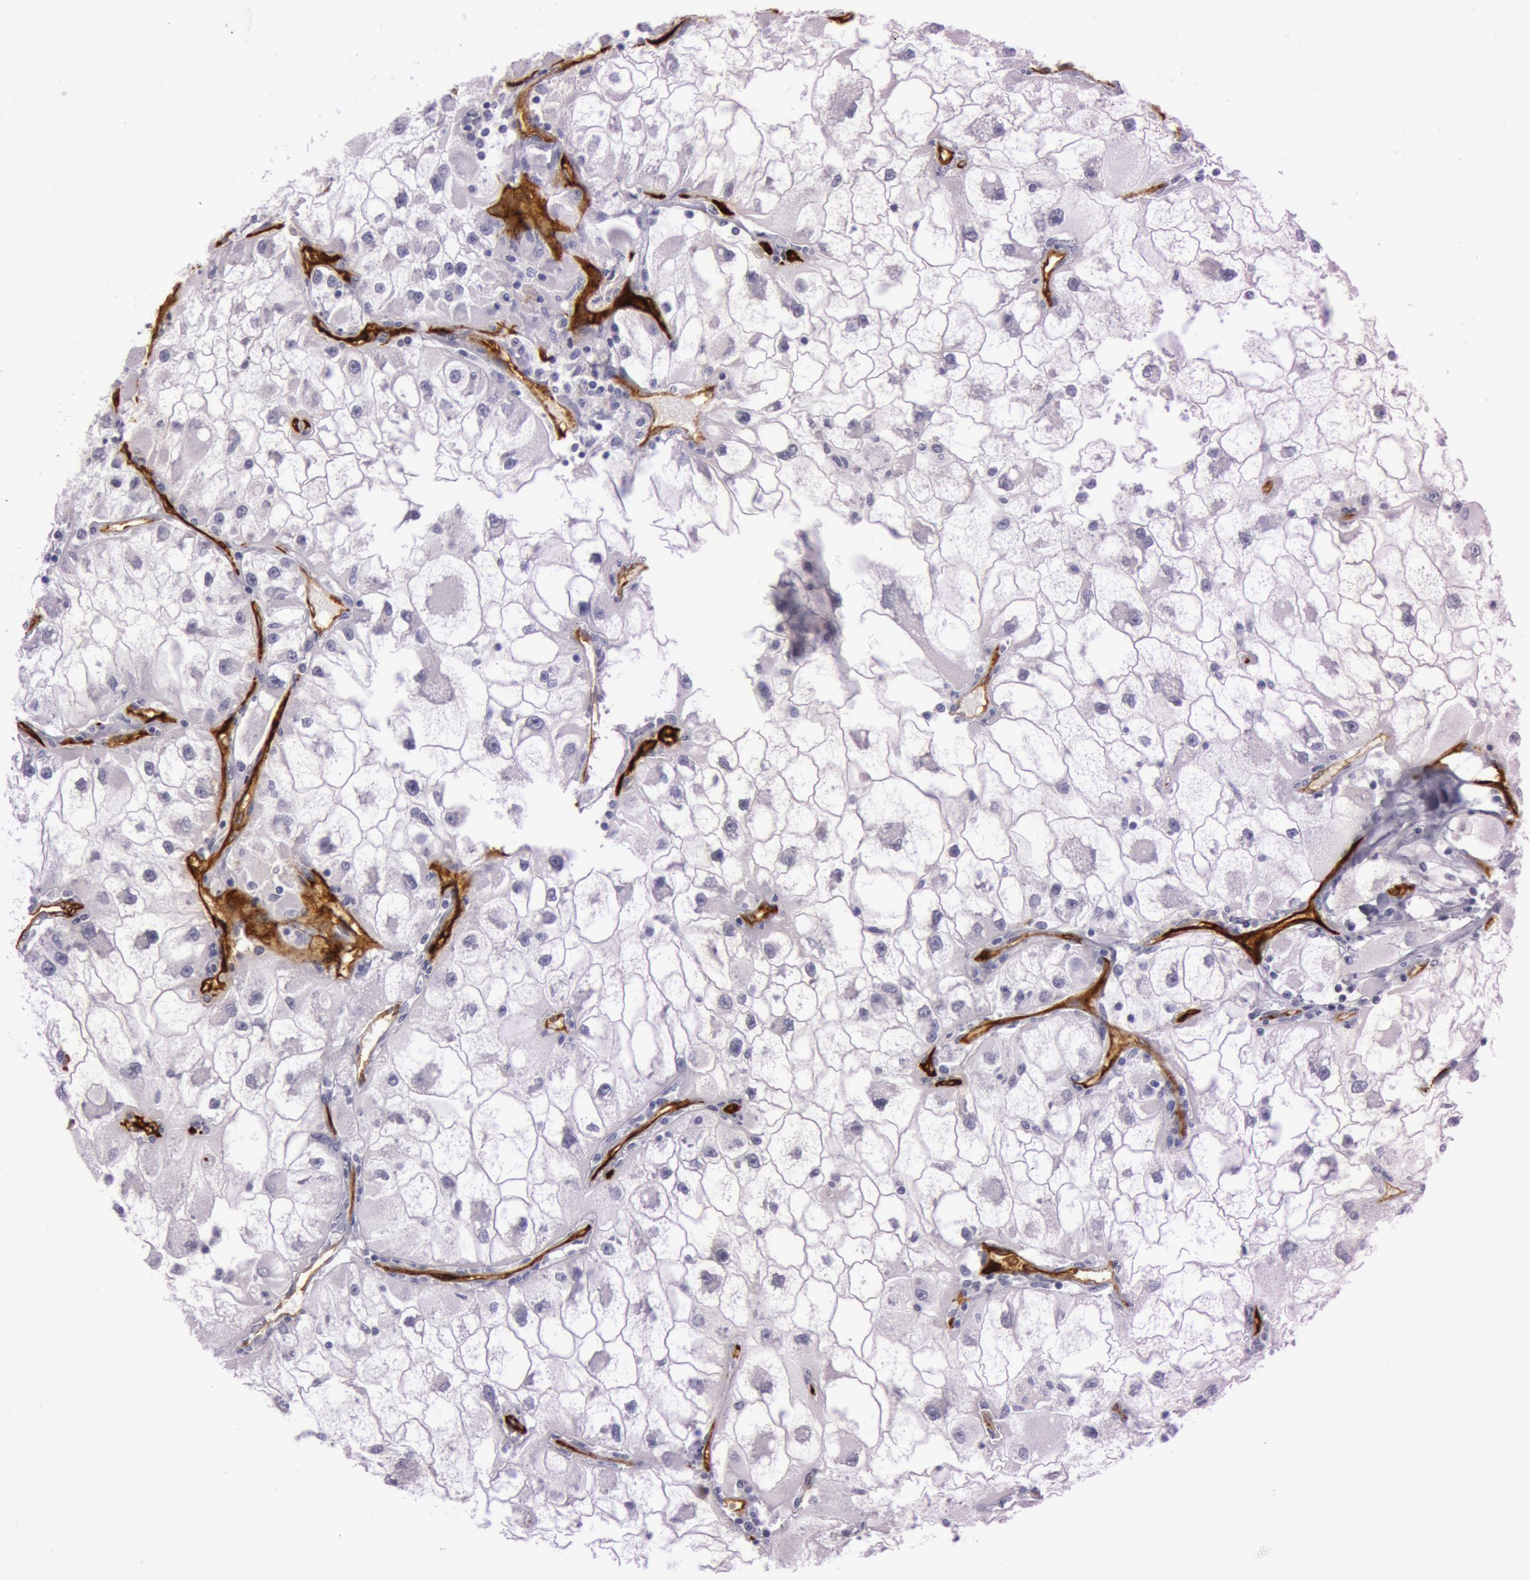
{"staining": {"intensity": "negative", "quantity": "none", "location": "none"}, "tissue": "renal cancer", "cell_type": "Tumor cells", "image_type": "cancer", "snomed": [{"axis": "morphology", "description": "Adenocarcinoma, NOS"}, {"axis": "topography", "description": "Kidney"}], "caption": "Renal adenocarcinoma was stained to show a protein in brown. There is no significant staining in tumor cells.", "gene": "FOLH1", "patient": {"sex": "female", "age": 73}}